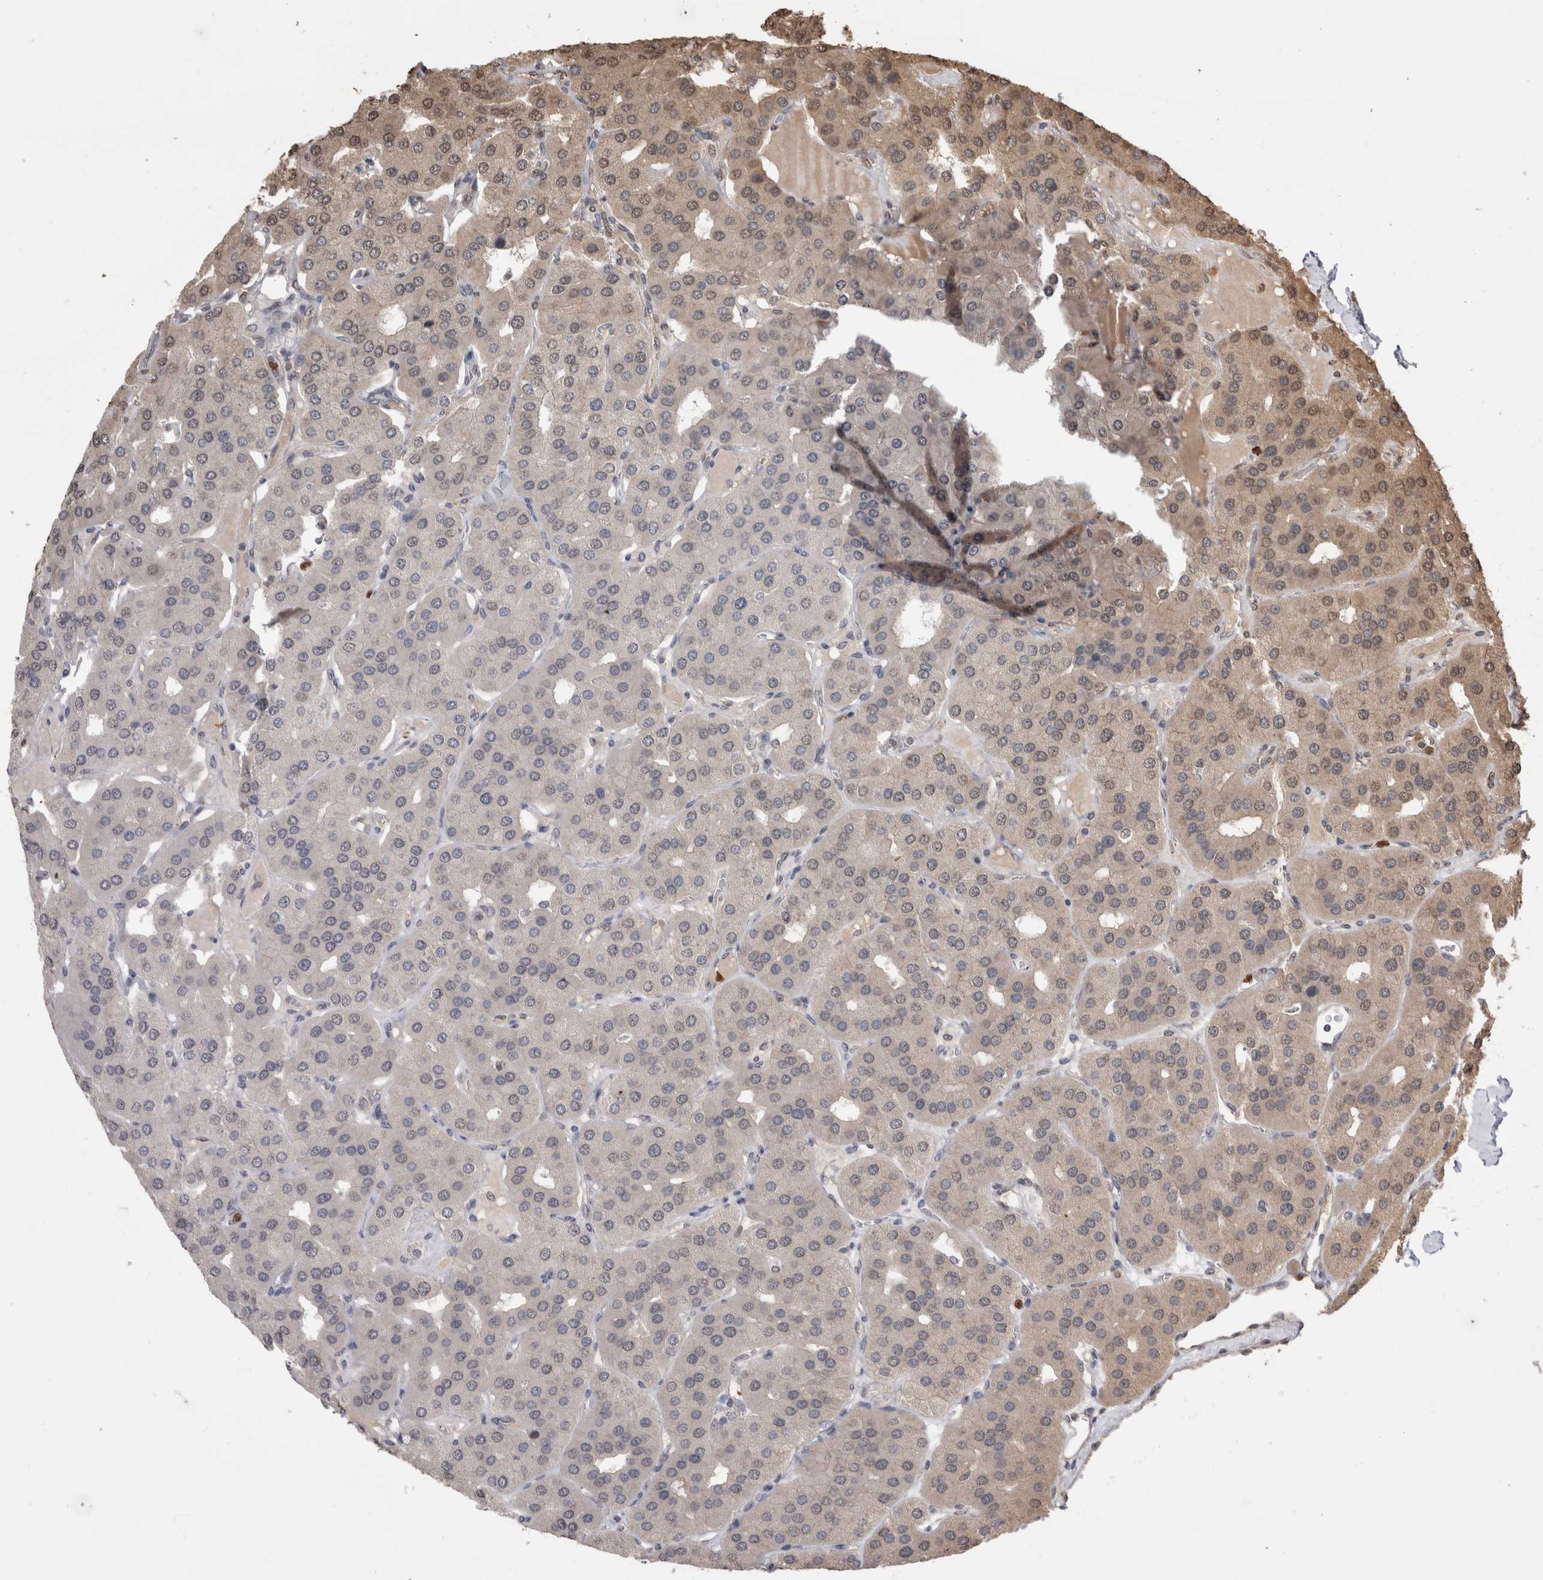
{"staining": {"intensity": "weak", "quantity": "25%-75%", "location": "cytoplasmic/membranous"}, "tissue": "parathyroid gland", "cell_type": "Glandular cells", "image_type": "normal", "snomed": [{"axis": "morphology", "description": "Normal tissue, NOS"}, {"axis": "morphology", "description": "Adenoma, NOS"}, {"axis": "topography", "description": "Parathyroid gland"}], "caption": "A brown stain shows weak cytoplasmic/membranous expression of a protein in glandular cells of normal parathyroid gland. The staining was performed using DAB (3,3'-diaminobenzidine), with brown indicating positive protein expression. Nuclei are stained blue with hematoxylin.", "gene": "PAK4", "patient": {"sex": "female", "age": 86}}